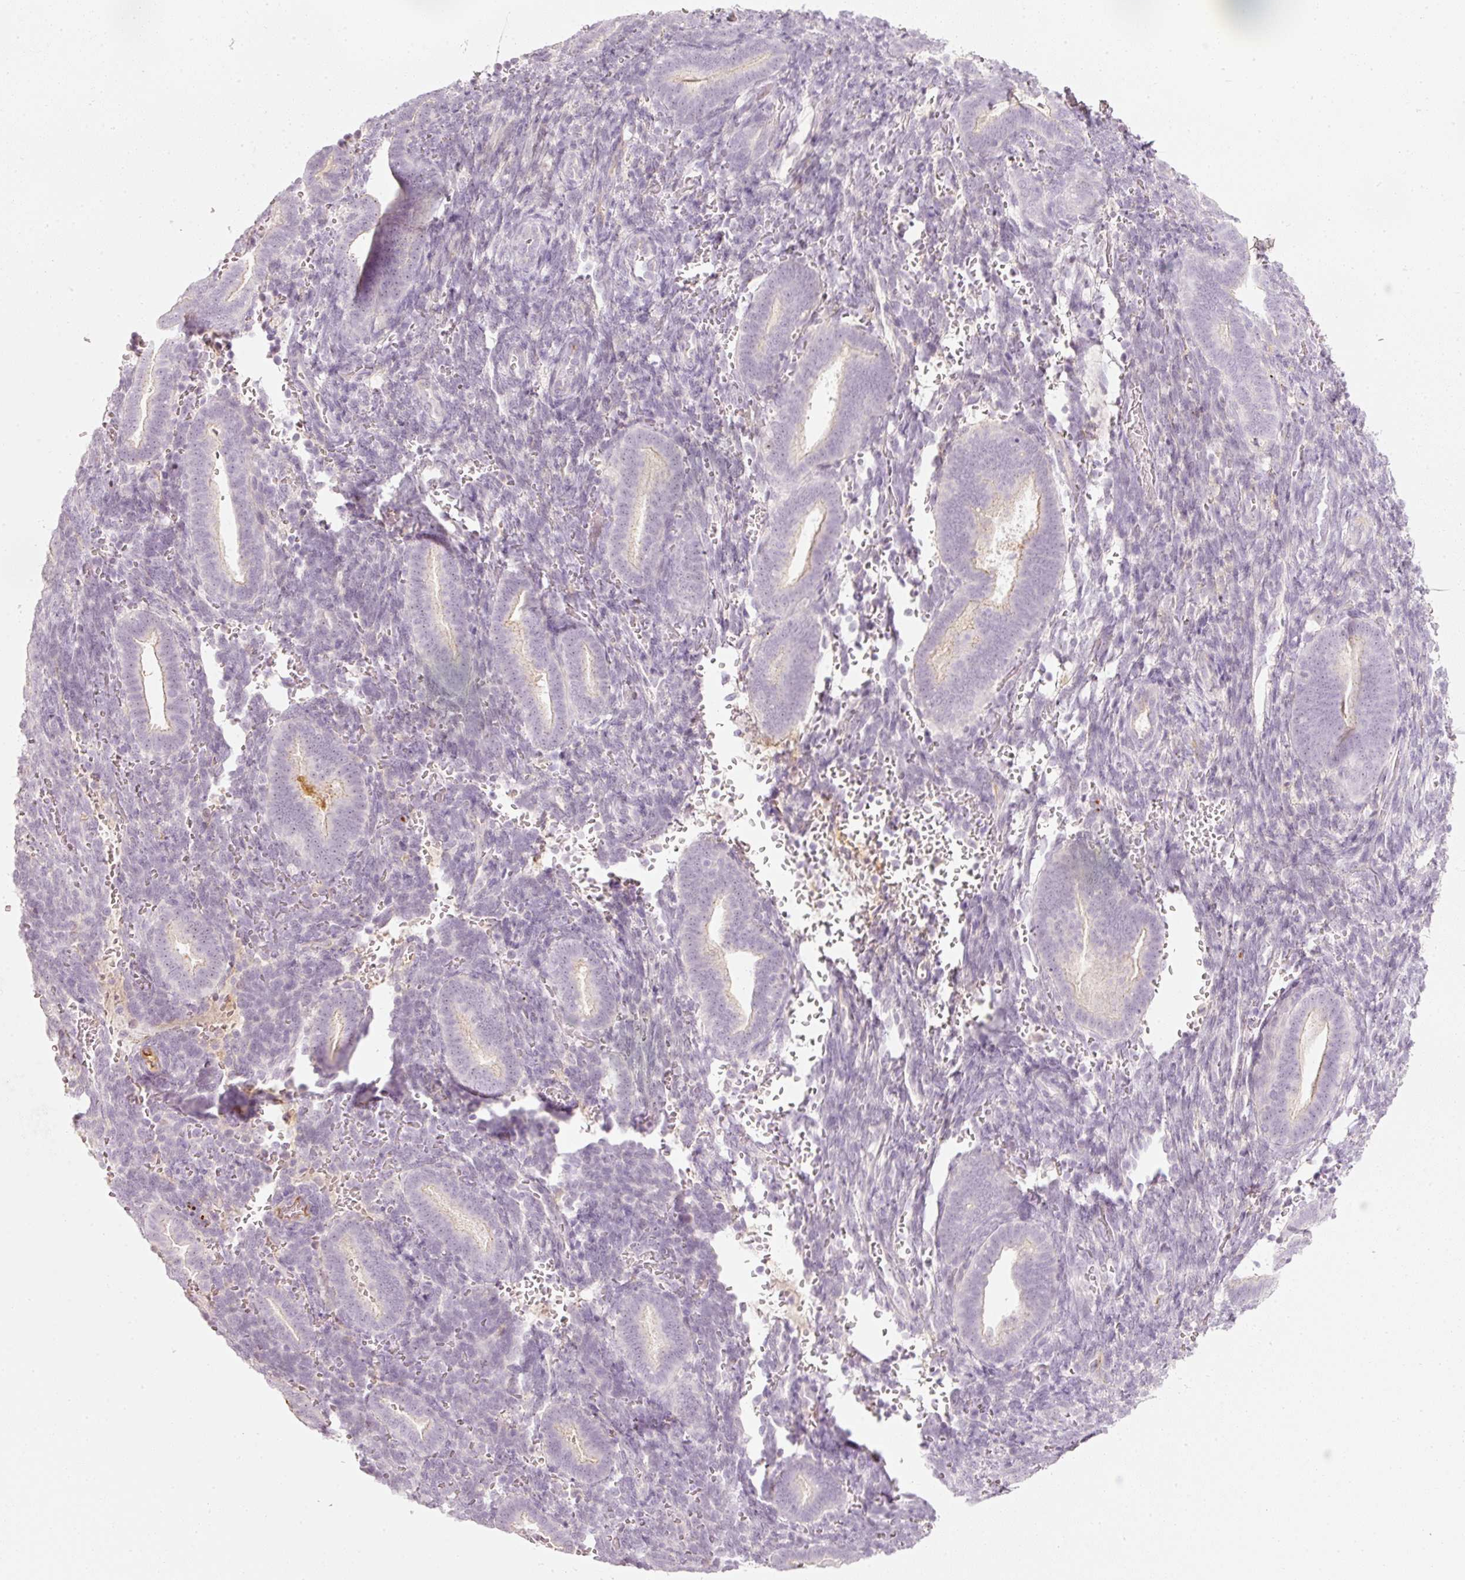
{"staining": {"intensity": "negative", "quantity": "none", "location": "none"}, "tissue": "endometrium", "cell_type": "Cells in endometrial stroma", "image_type": "normal", "snomed": [{"axis": "morphology", "description": "Normal tissue, NOS"}, {"axis": "topography", "description": "Endometrium"}], "caption": "High magnification brightfield microscopy of normal endometrium stained with DAB (brown) and counterstained with hematoxylin (blue): cells in endometrial stroma show no significant staining. The staining was performed using DAB (3,3'-diaminobenzidine) to visualize the protein expression in brown, while the nuclei were stained in blue with hematoxylin (Magnification: 20x).", "gene": "VCAM1", "patient": {"sex": "female", "age": 34}}